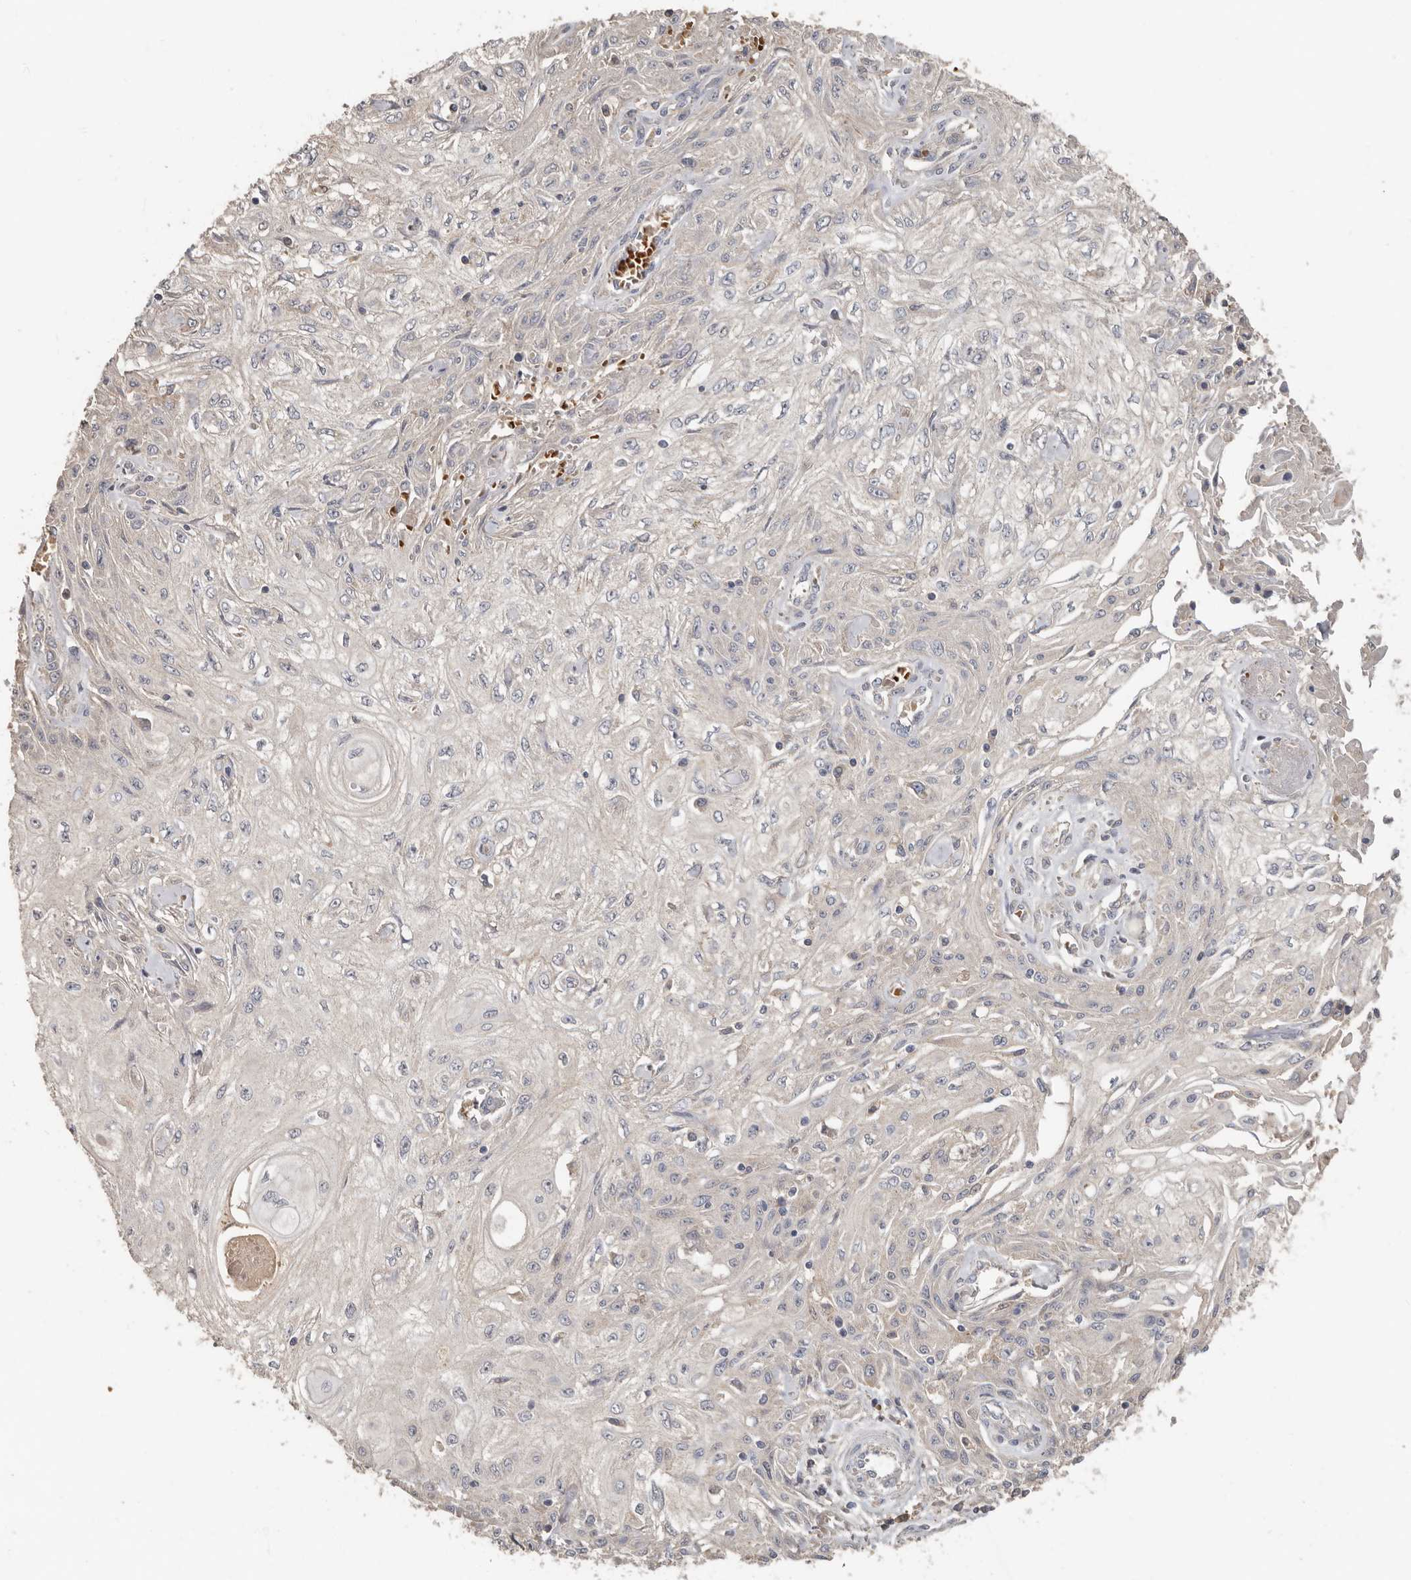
{"staining": {"intensity": "negative", "quantity": "none", "location": "none"}, "tissue": "skin cancer", "cell_type": "Tumor cells", "image_type": "cancer", "snomed": [{"axis": "morphology", "description": "Squamous cell carcinoma, NOS"}, {"axis": "morphology", "description": "Squamous cell carcinoma, metastatic, NOS"}, {"axis": "topography", "description": "Skin"}, {"axis": "topography", "description": "Lymph node"}], "caption": "A micrograph of human metastatic squamous cell carcinoma (skin) is negative for staining in tumor cells.", "gene": "KIF26B", "patient": {"sex": "male", "age": 75}}